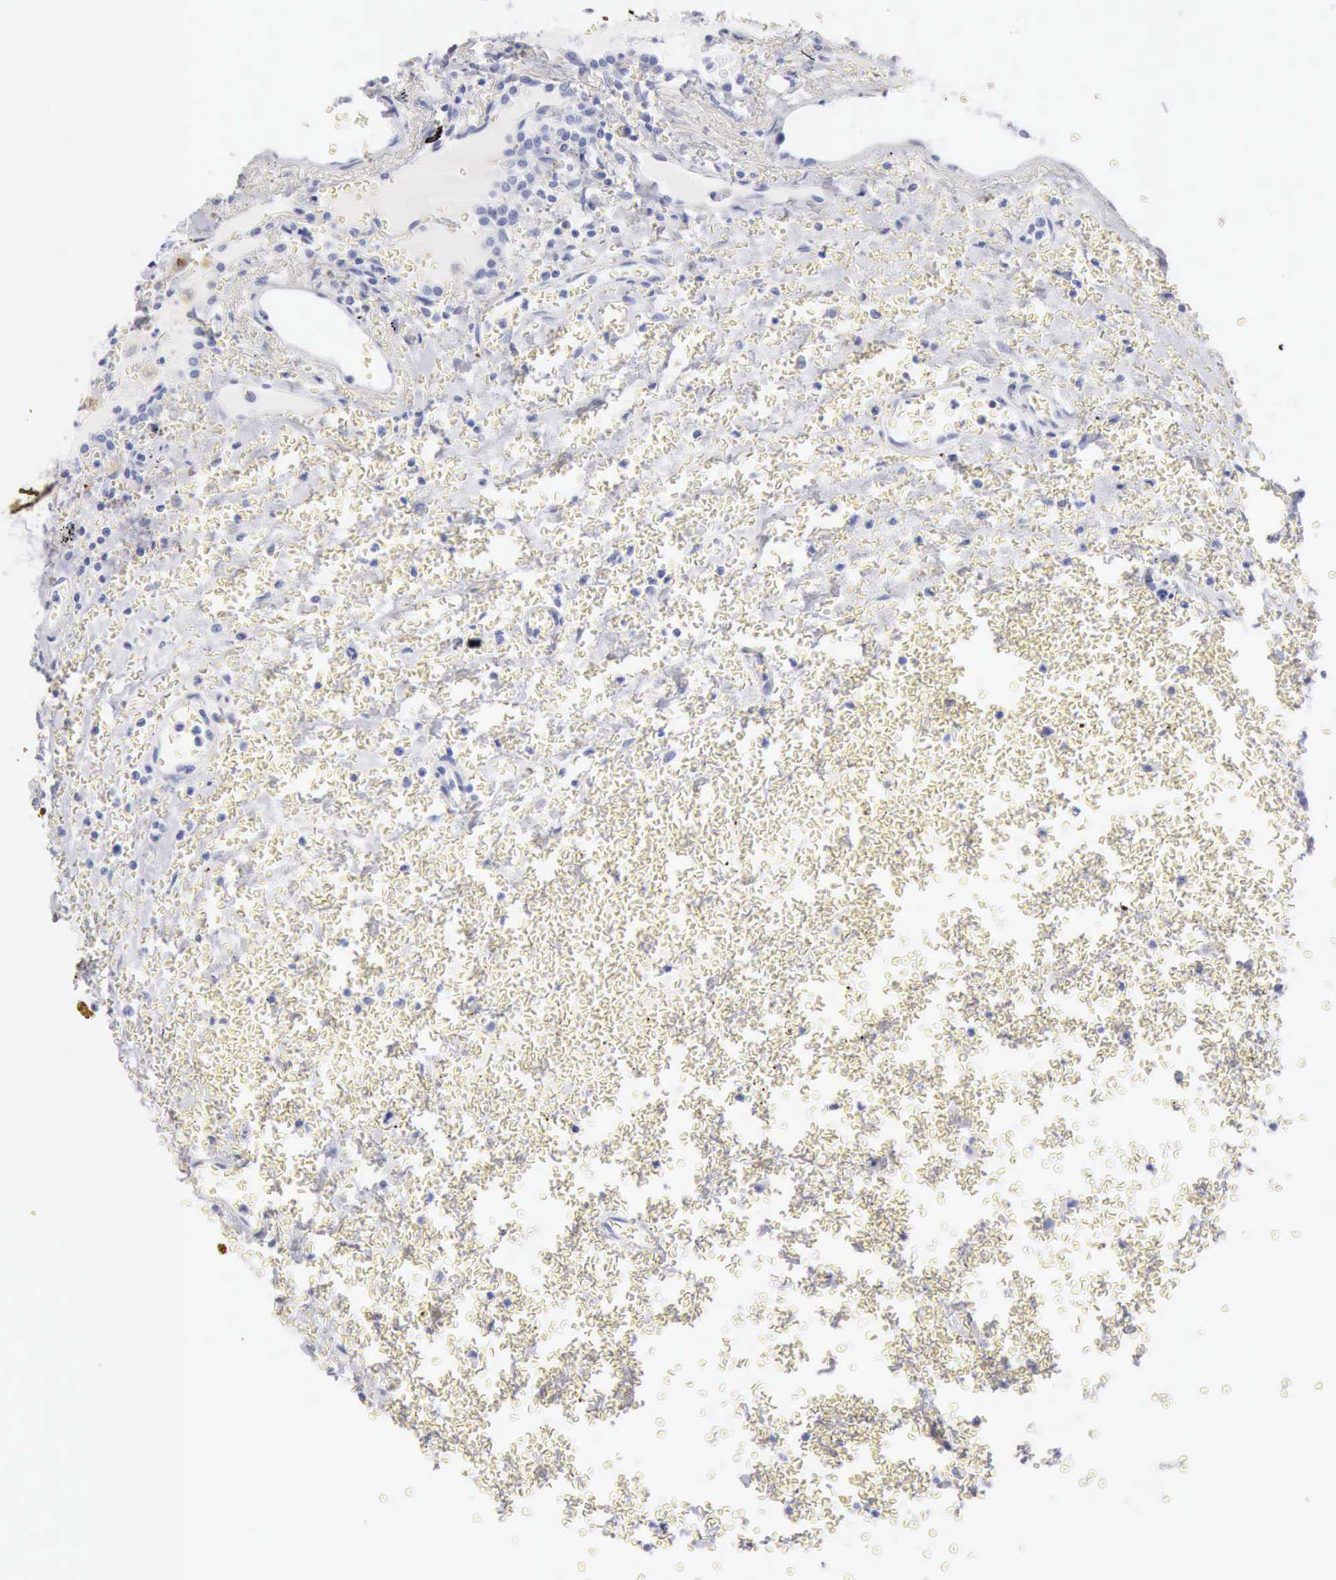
{"staining": {"intensity": "negative", "quantity": "none", "location": "none"}, "tissue": "carcinoid", "cell_type": "Tumor cells", "image_type": "cancer", "snomed": [{"axis": "morphology", "description": "Carcinoid, malignant, NOS"}, {"axis": "topography", "description": "Bronchus"}], "caption": "Immunohistochemistry image of malignant carcinoid stained for a protein (brown), which displays no staining in tumor cells.", "gene": "KRT10", "patient": {"sex": "male", "age": 55}}